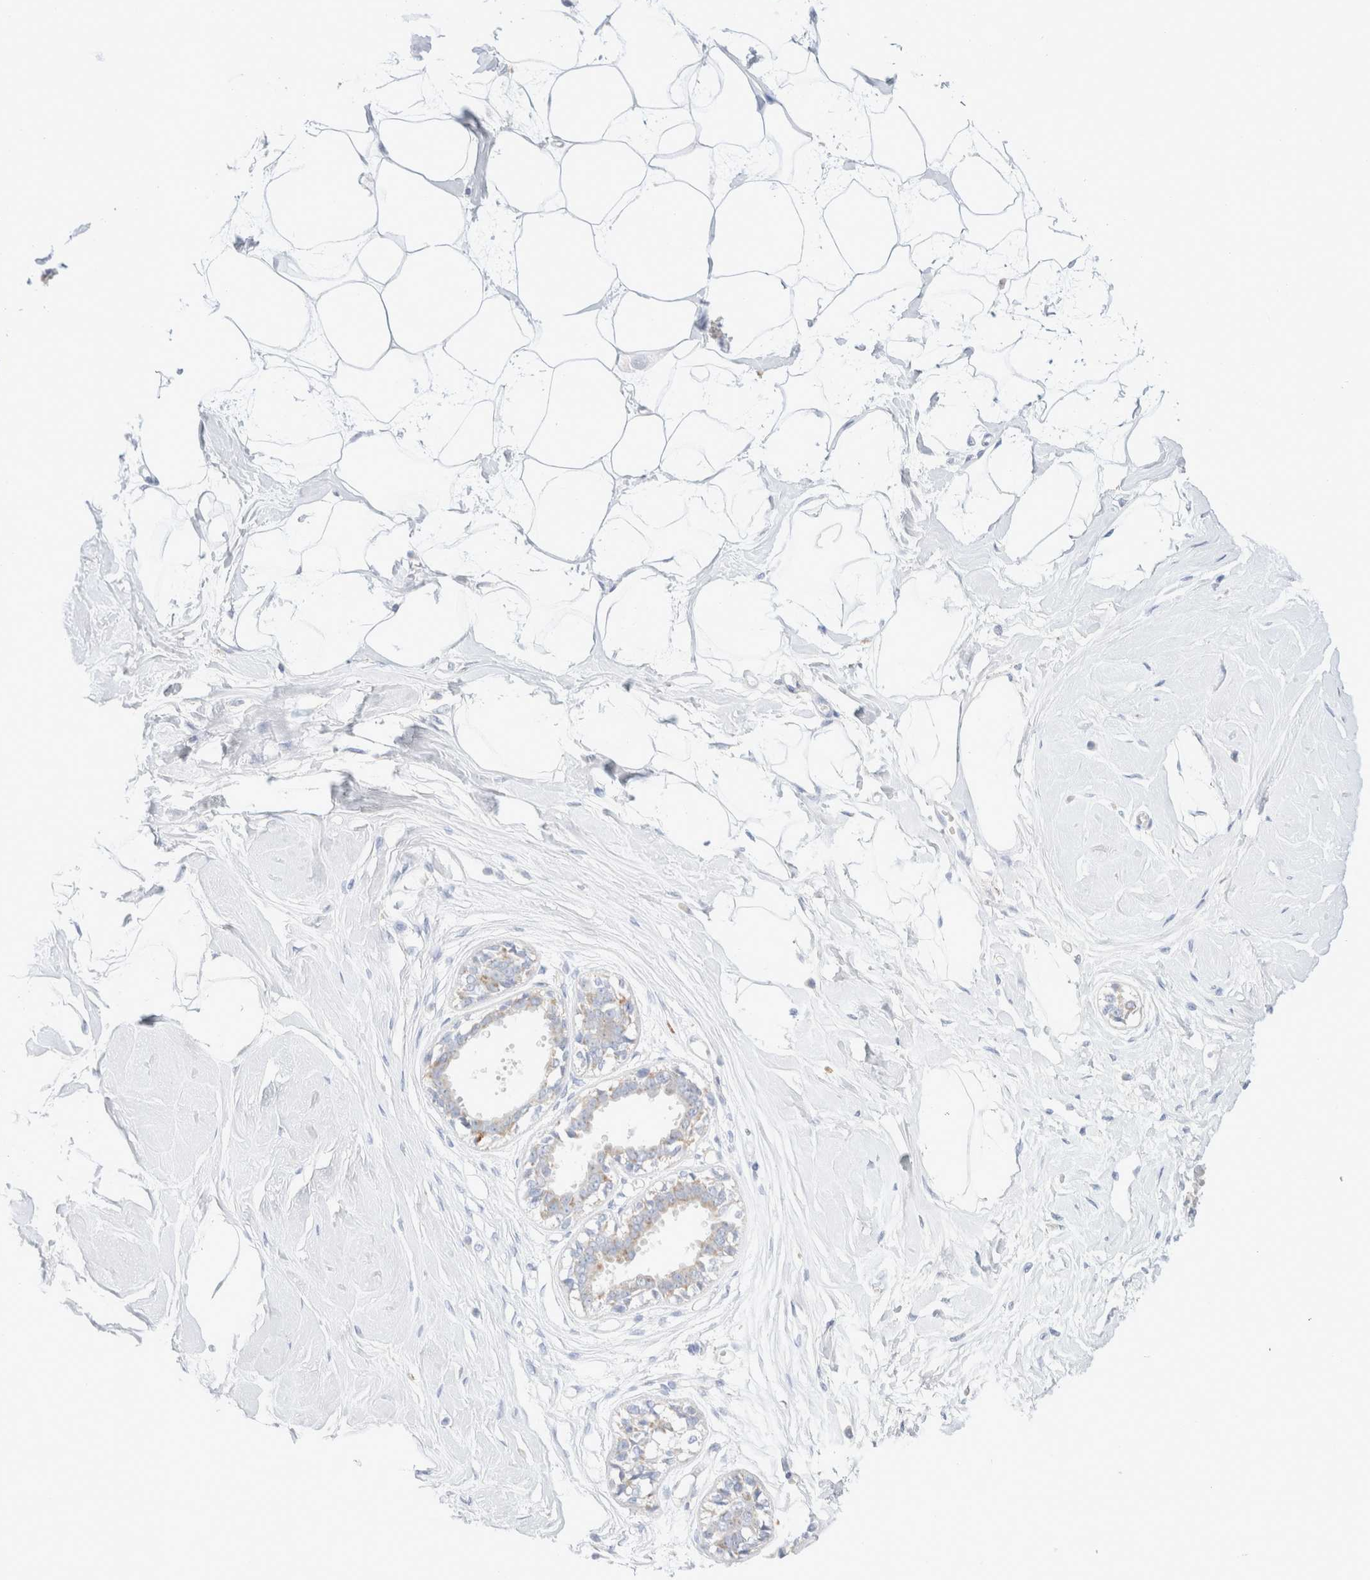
{"staining": {"intensity": "negative", "quantity": "none", "location": "none"}, "tissue": "breast", "cell_type": "Adipocytes", "image_type": "normal", "snomed": [{"axis": "morphology", "description": "Normal tissue, NOS"}, {"axis": "topography", "description": "Breast"}], "caption": "DAB immunohistochemical staining of normal human breast displays no significant expression in adipocytes.", "gene": "ATP6V1C1", "patient": {"sex": "female", "age": 45}}